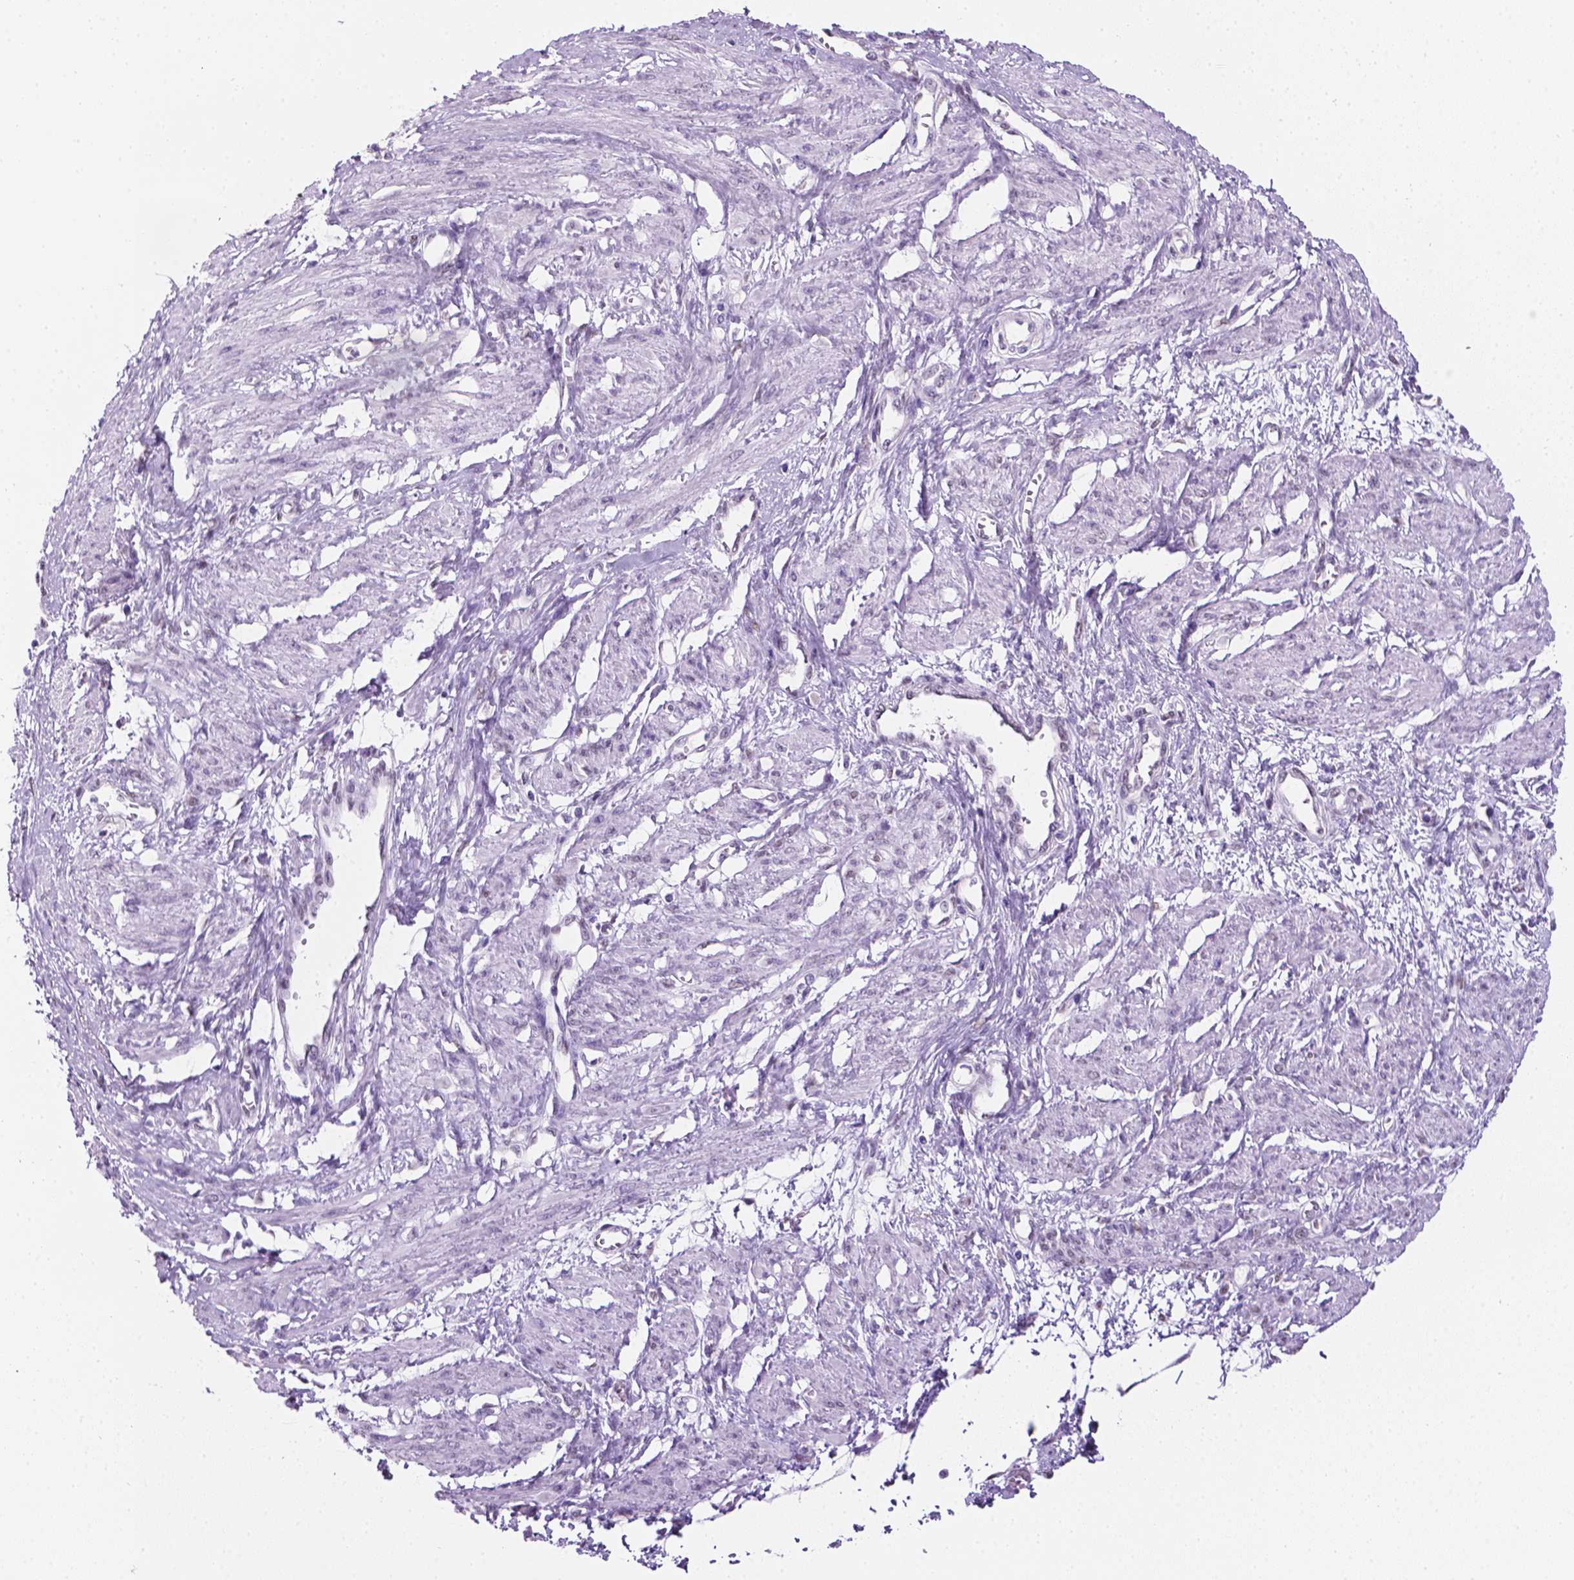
{"staining": {"intensity": "negative", "quantity": "none", "location": "none"}, "tissue": "smooth muscle", "cell_type": "Smooth muscle cells", "image_type": "normal", "snomed": [{"axis": "morphology", "description": "Normal tissue, NOS"}, {"axis": "topography", "description": "Smooth muscle"}, {"axis": "topography", "description": "Uterus"}], "caption": "This is a histopathology image of IHC staining of normal smooth muscle, which shows no expression in smooth muscle cells.", "gene": "TMEM210", "patient": {"sex": "female", "age": 39}}